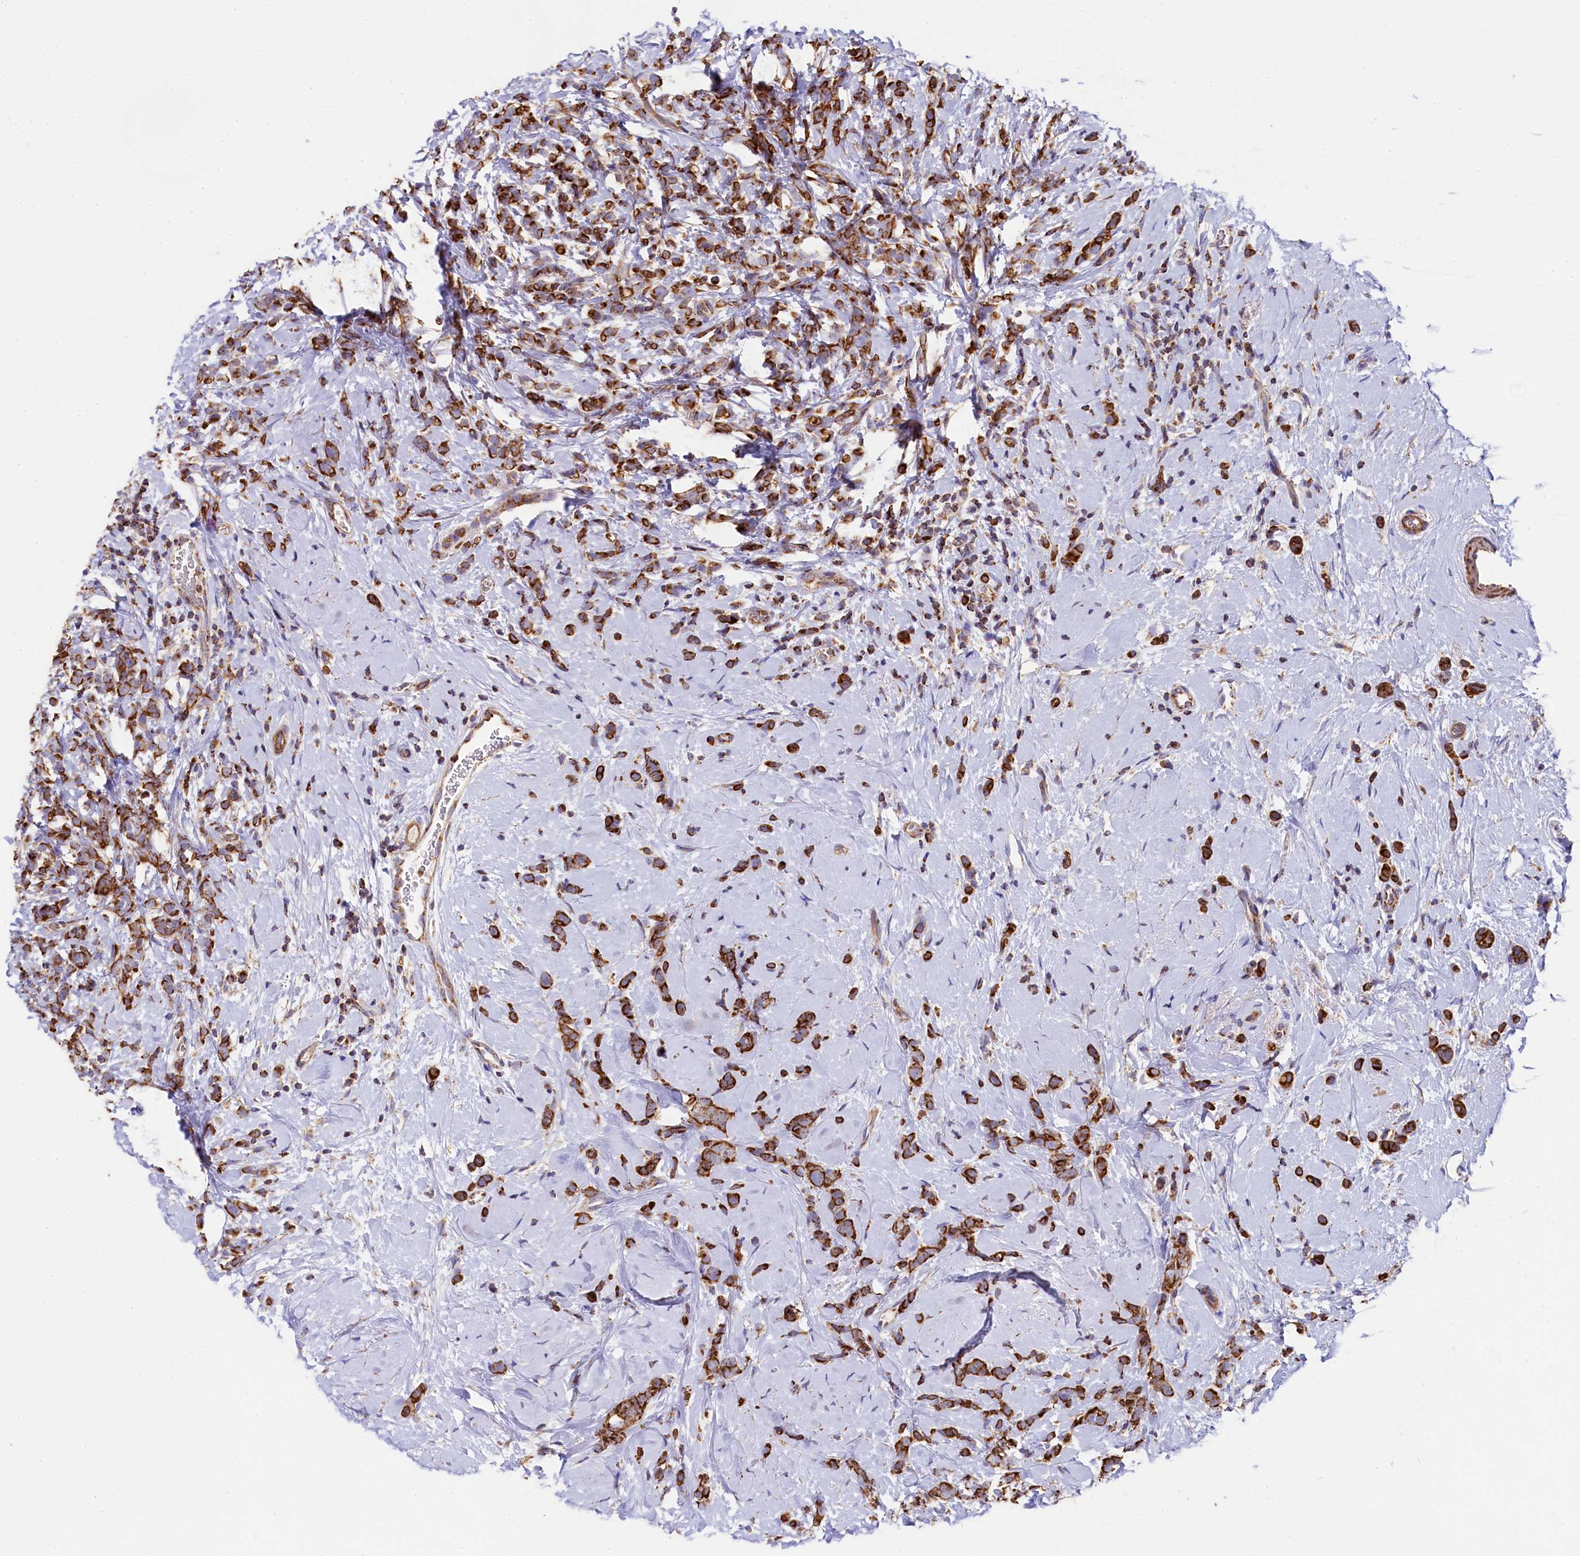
{"staining": {"intensity": "strong", "quantity": ">75%", "location": "cytoplasmic/membranous"}, "tissue": "breast cancer", "cell_type": "Tumor cells", "image_type": "cancer", "snomed": [{"axis": "morphology", "description": "Lobular carcinoma"}, {"axis": "topography", "description": "Breast"}], "caption": "Breast lobular carcinoma stained for a protein reveals strong cytoplasmic/membranous positivity in tumor cells.", "gene": "CLYBL", "patient": {"sex": "female", "age": 58}}